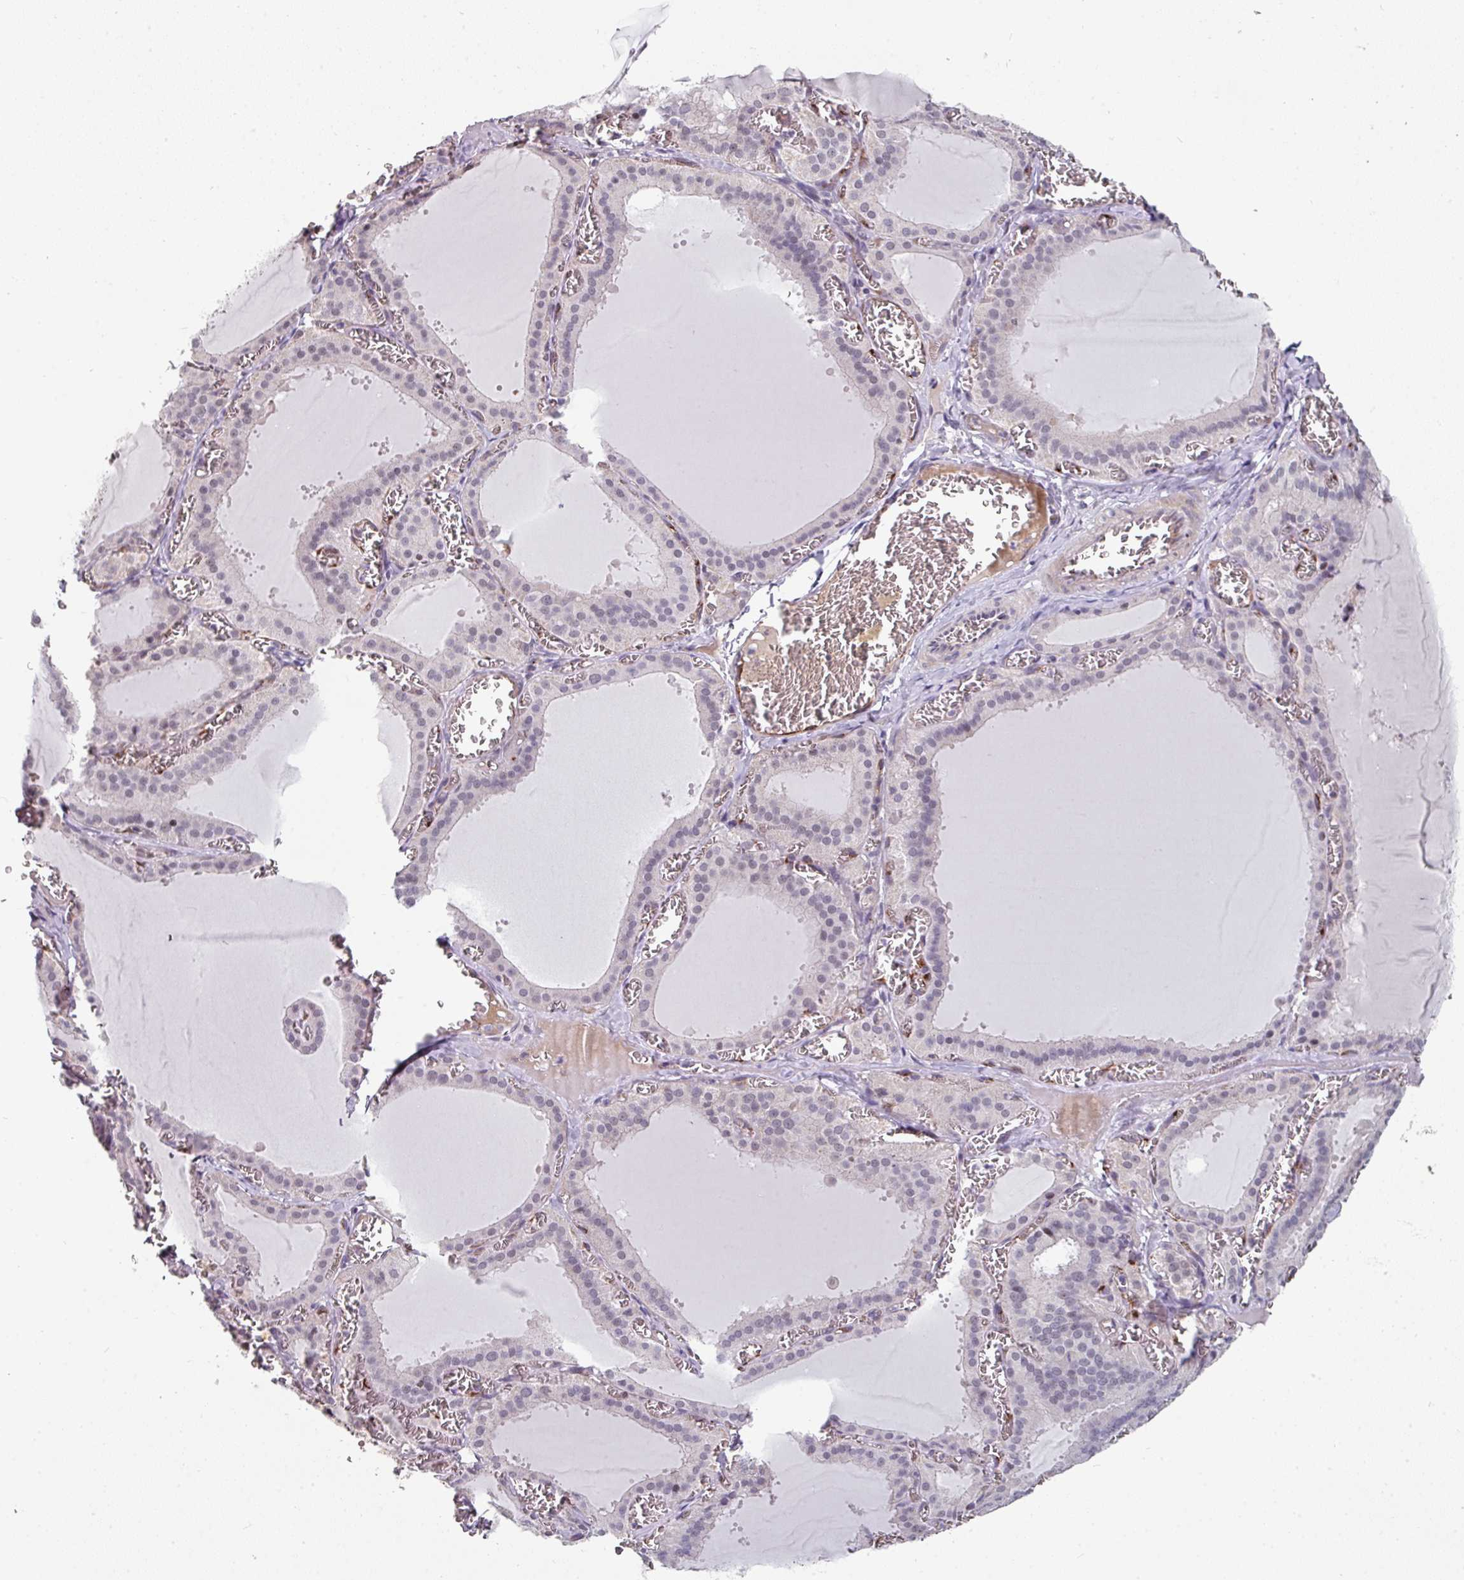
{"staining": {"intensity": "moderate", "quantity": "<25%", "location": "nuclear"}, "tissue": "thyroid gland", "cell_type": "Glandular cells", "image_type": "normal", "snomed": [{"axis": "morphology", "description": "Normal tissue, NOS"}, {"axis": "topography", "description": "Thyroid gland"}], "caption": "Immunohistochemistry image of benign thyroid gland: thyroid gland stained using immunohistochemistry exhibits low levels of moderate protein expression localized specifically in the nuclear of glandular cells, appearing as a nuclear brown color.", "gene": "SIDT2", "patient": {"sex": "female", "age": 30}}